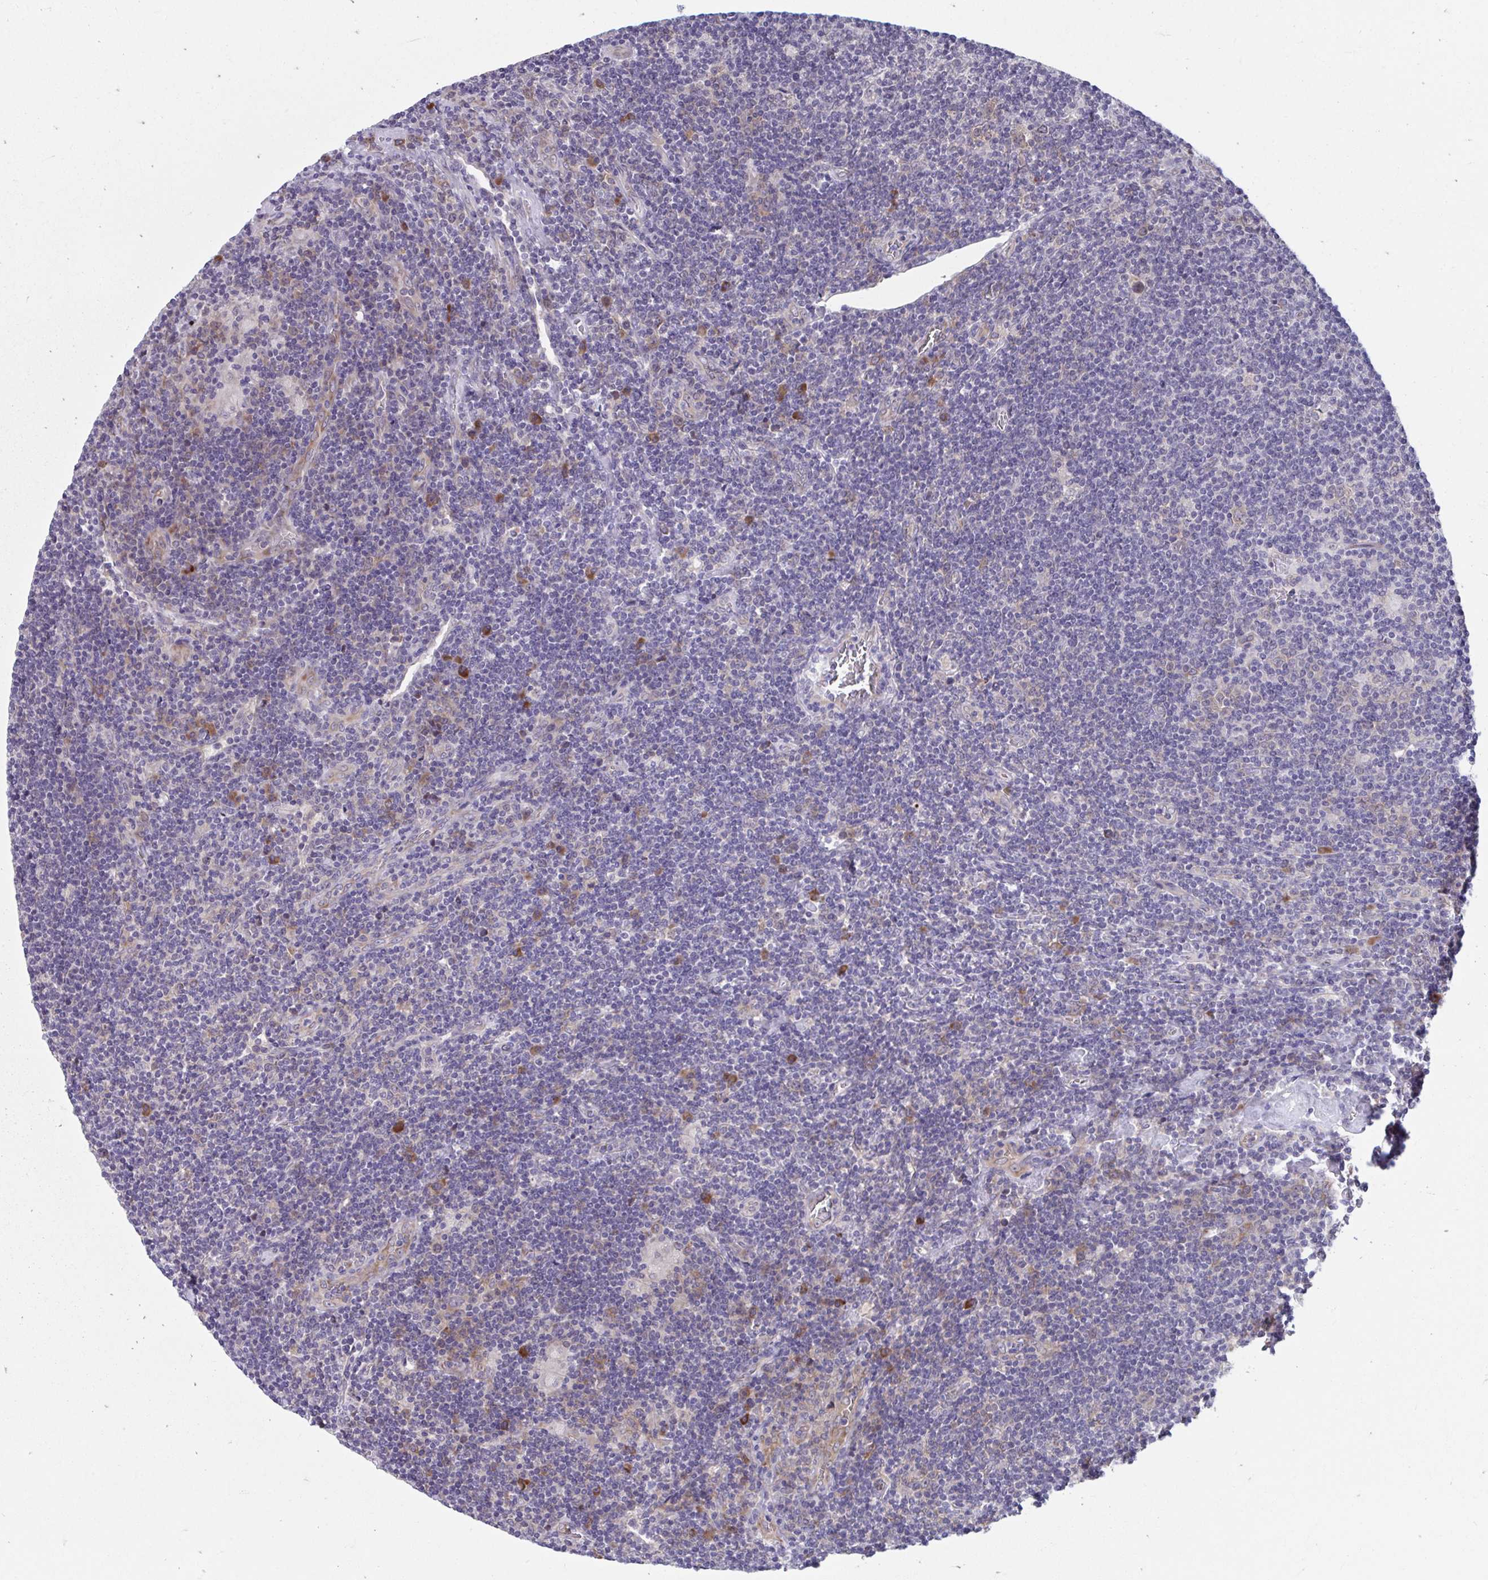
{"staining": {"intensity": "negative", "quantity": "none", "location": "none"}, "tissue": "lymphoma", "cell_type": "Tumor cells", "image_type": "cancer", "snomed": [{"axis": "morphology", "description": "Hodgkin's disease, NOS"}, {"axis": "topography", "description": "Lymph node"}], "caption": "Immunohistochemistry photomicrograph of neoplastic tissue: lymphoma stained with DAB shows no significant protein expression in tumor cells.", "gene": "SELENON", "patient": {"sex": "male", "age": 40}}